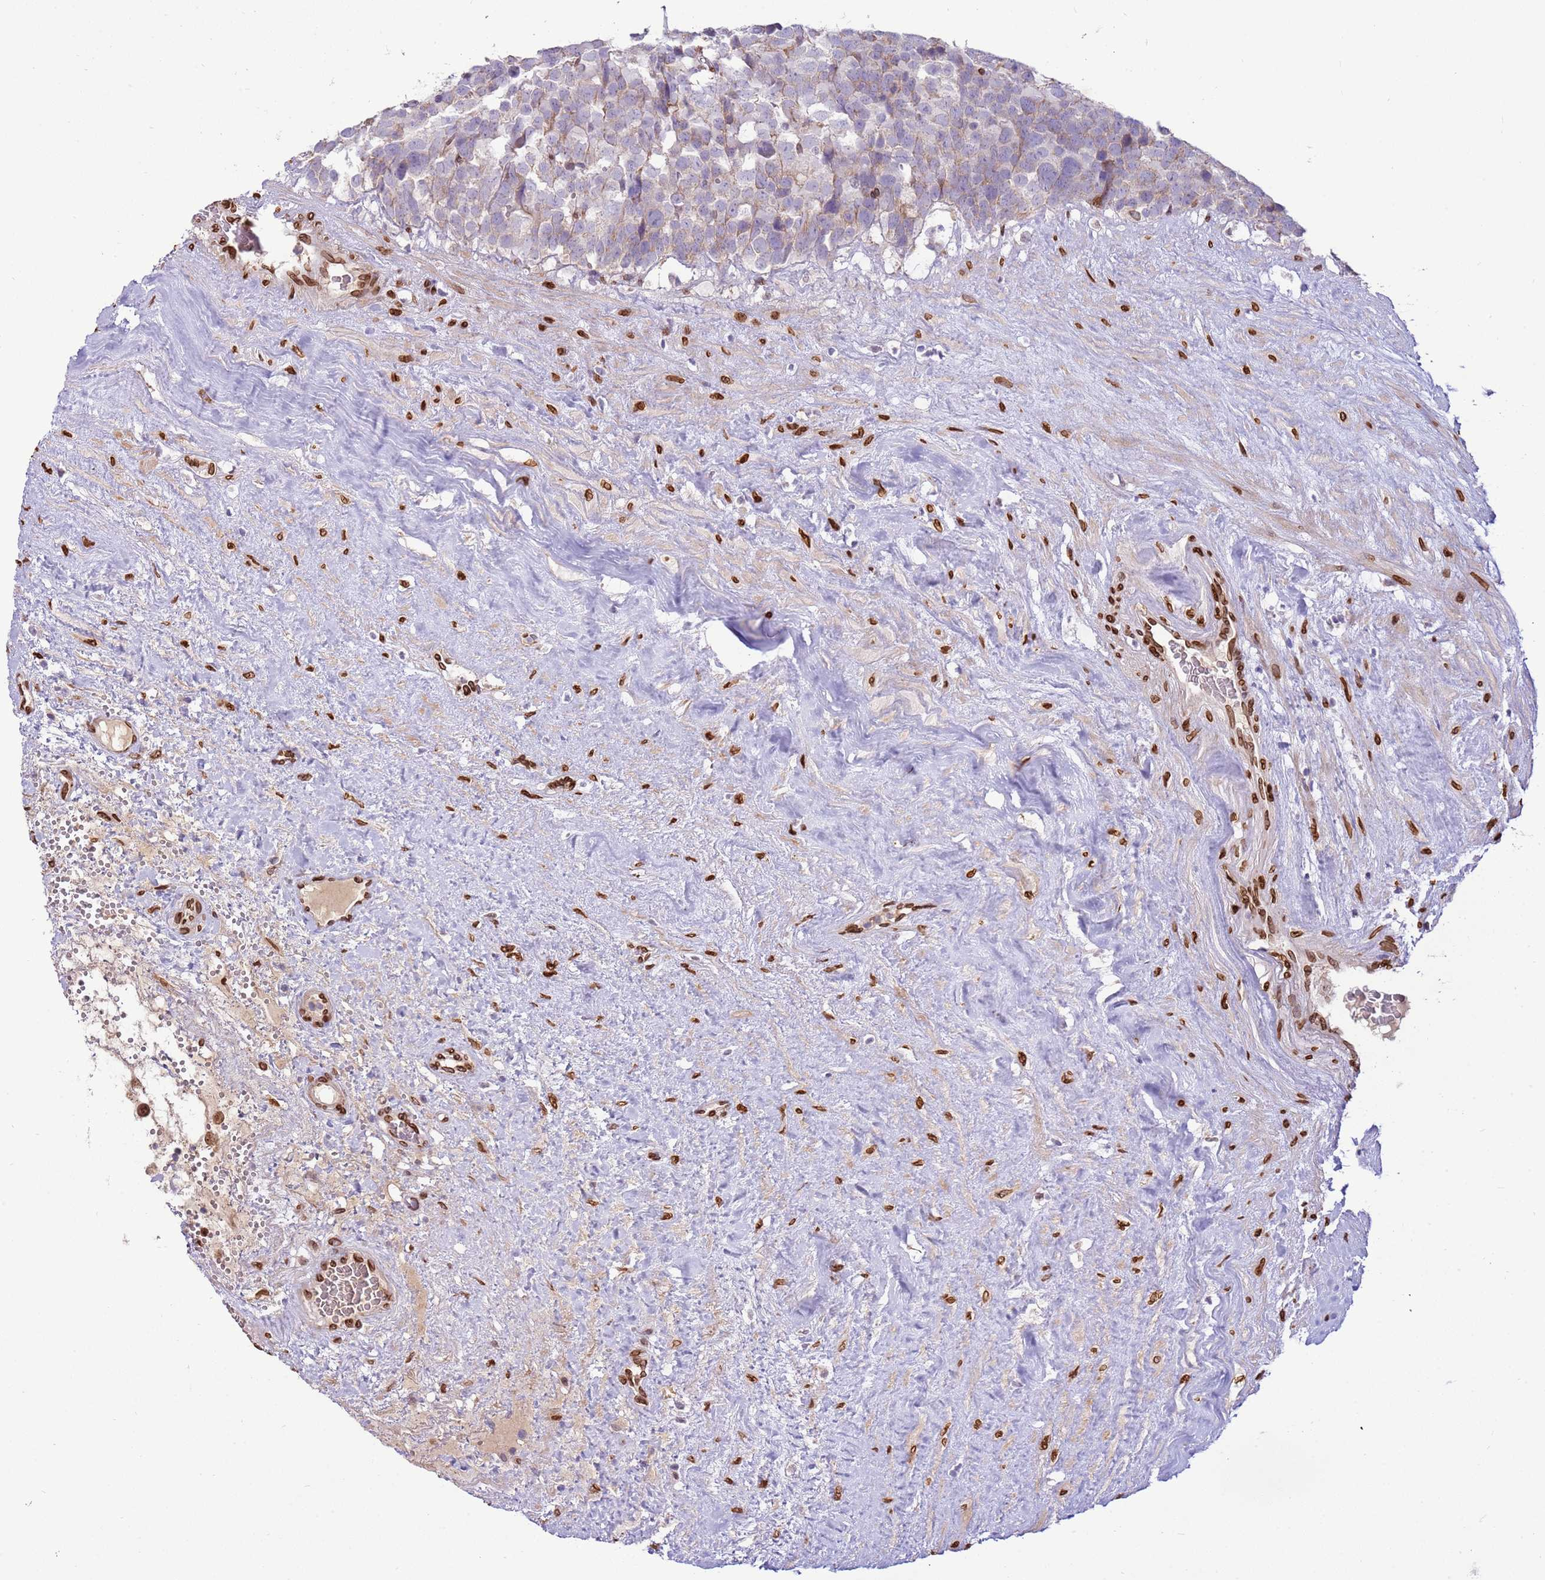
{"staining": {"intensity": "weak", "quantity": "<25%", "location": "cytoplasmic/membranous"}, "tissue": "testis cancer", "cell_type": "Tumor cells", "image_type": "cancer", "snomed": [{"axis": "morphology", "description": "Seminoma, NOS"}, {"axis": "topography", "description": "Testis"}], "caption": "Tumor cells are negative for protein expression in human seminoma (testis).", "gene": "TMEM47", "patient": {"sex": "male", "age": 71}}